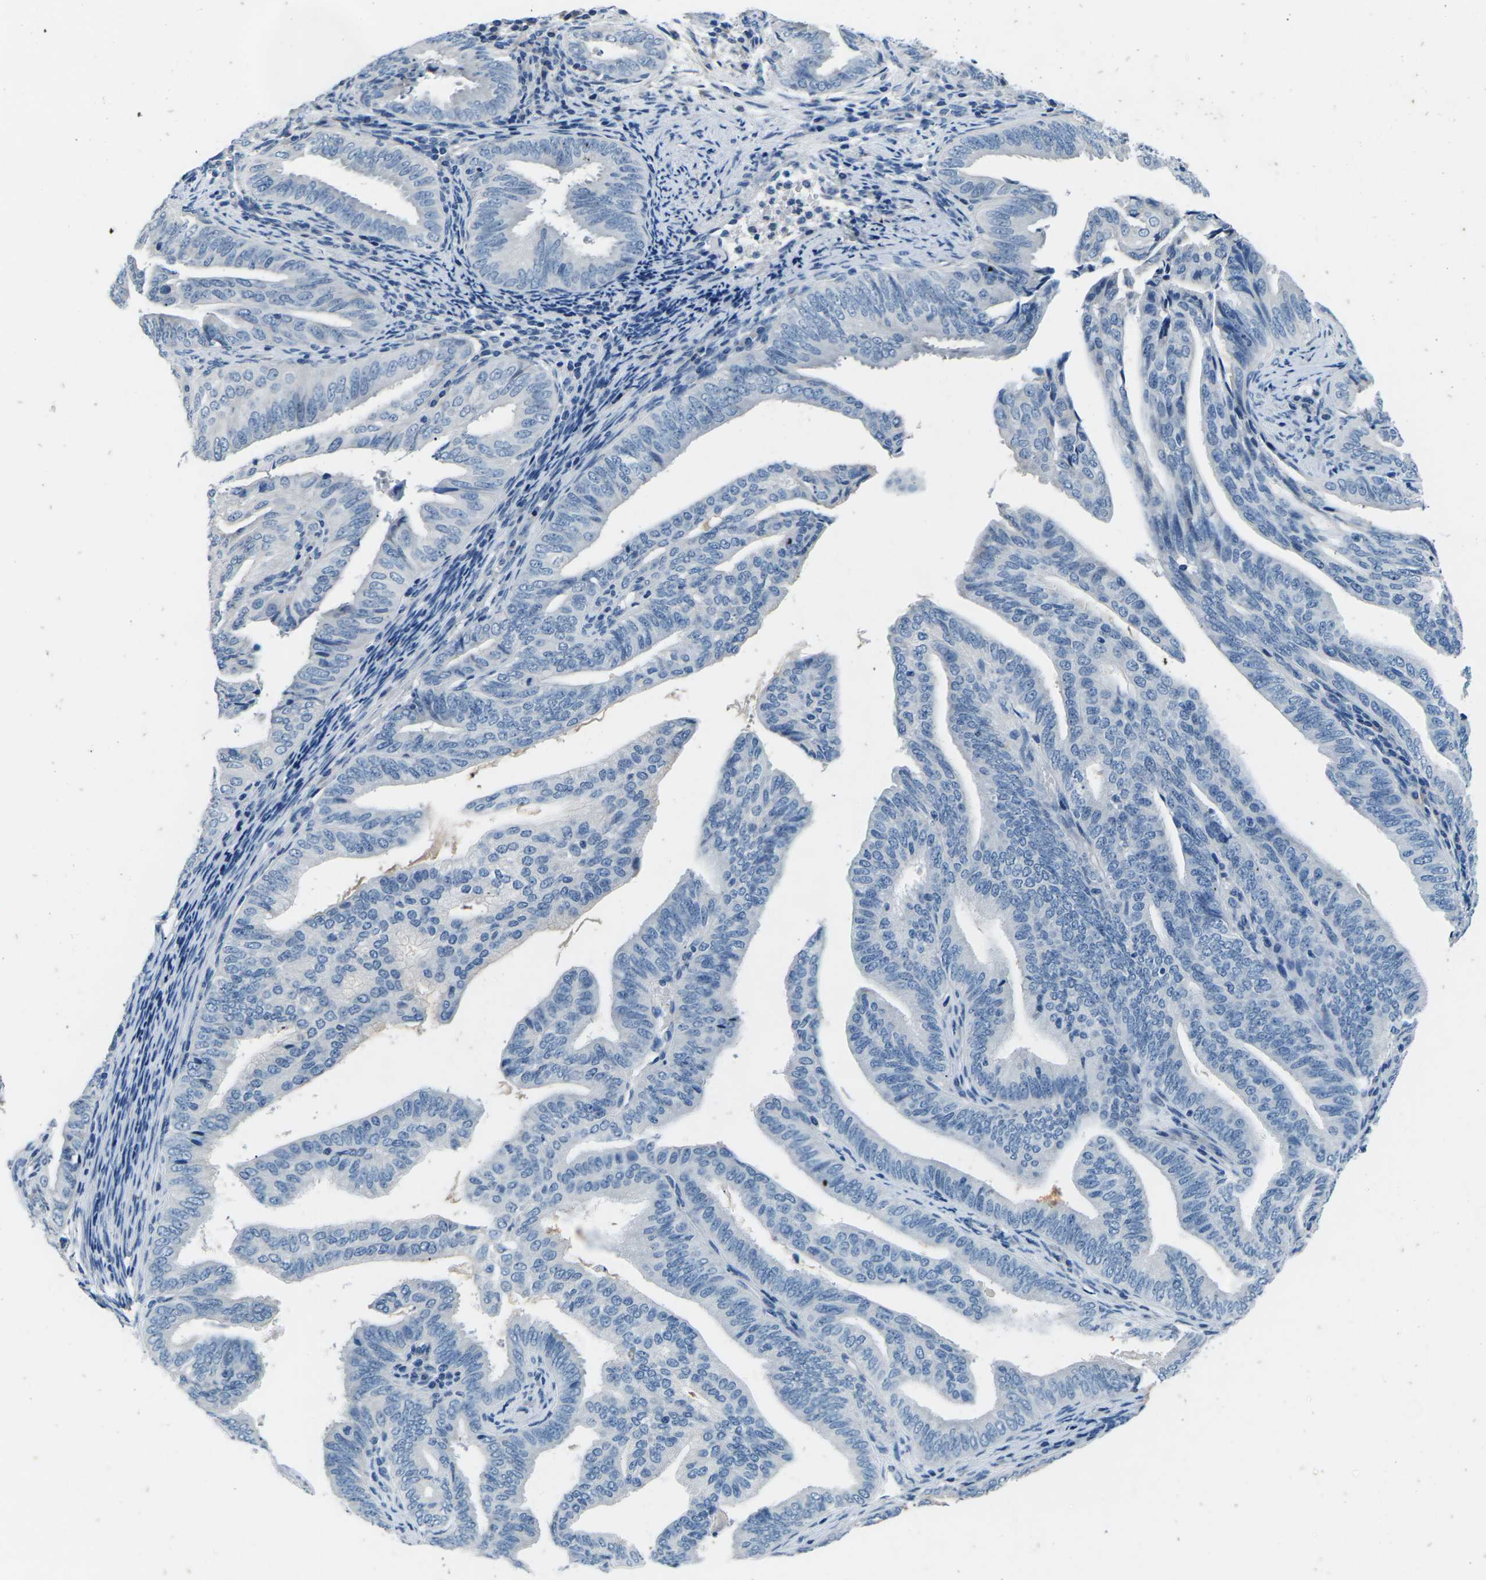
{"staining": {"intensity": "negative", "quantity": "none", "location": "none"}, "tissue": "endometrial cancer", "cell_type": "Tumor cells", "image_type": "cancer", "snomed": [{"axis": "morphology", "description": "Adenocarcinoma, NOS"}, {"axis": "topography", "description": "Endometrium"}], "caption": "Human endometrial adenocarcinoma stained for a protein using immunohistochemistry reveals no expression in tumor cells.", "gene": "UMOD", "patient": {"sex": "female", "age": 58}}